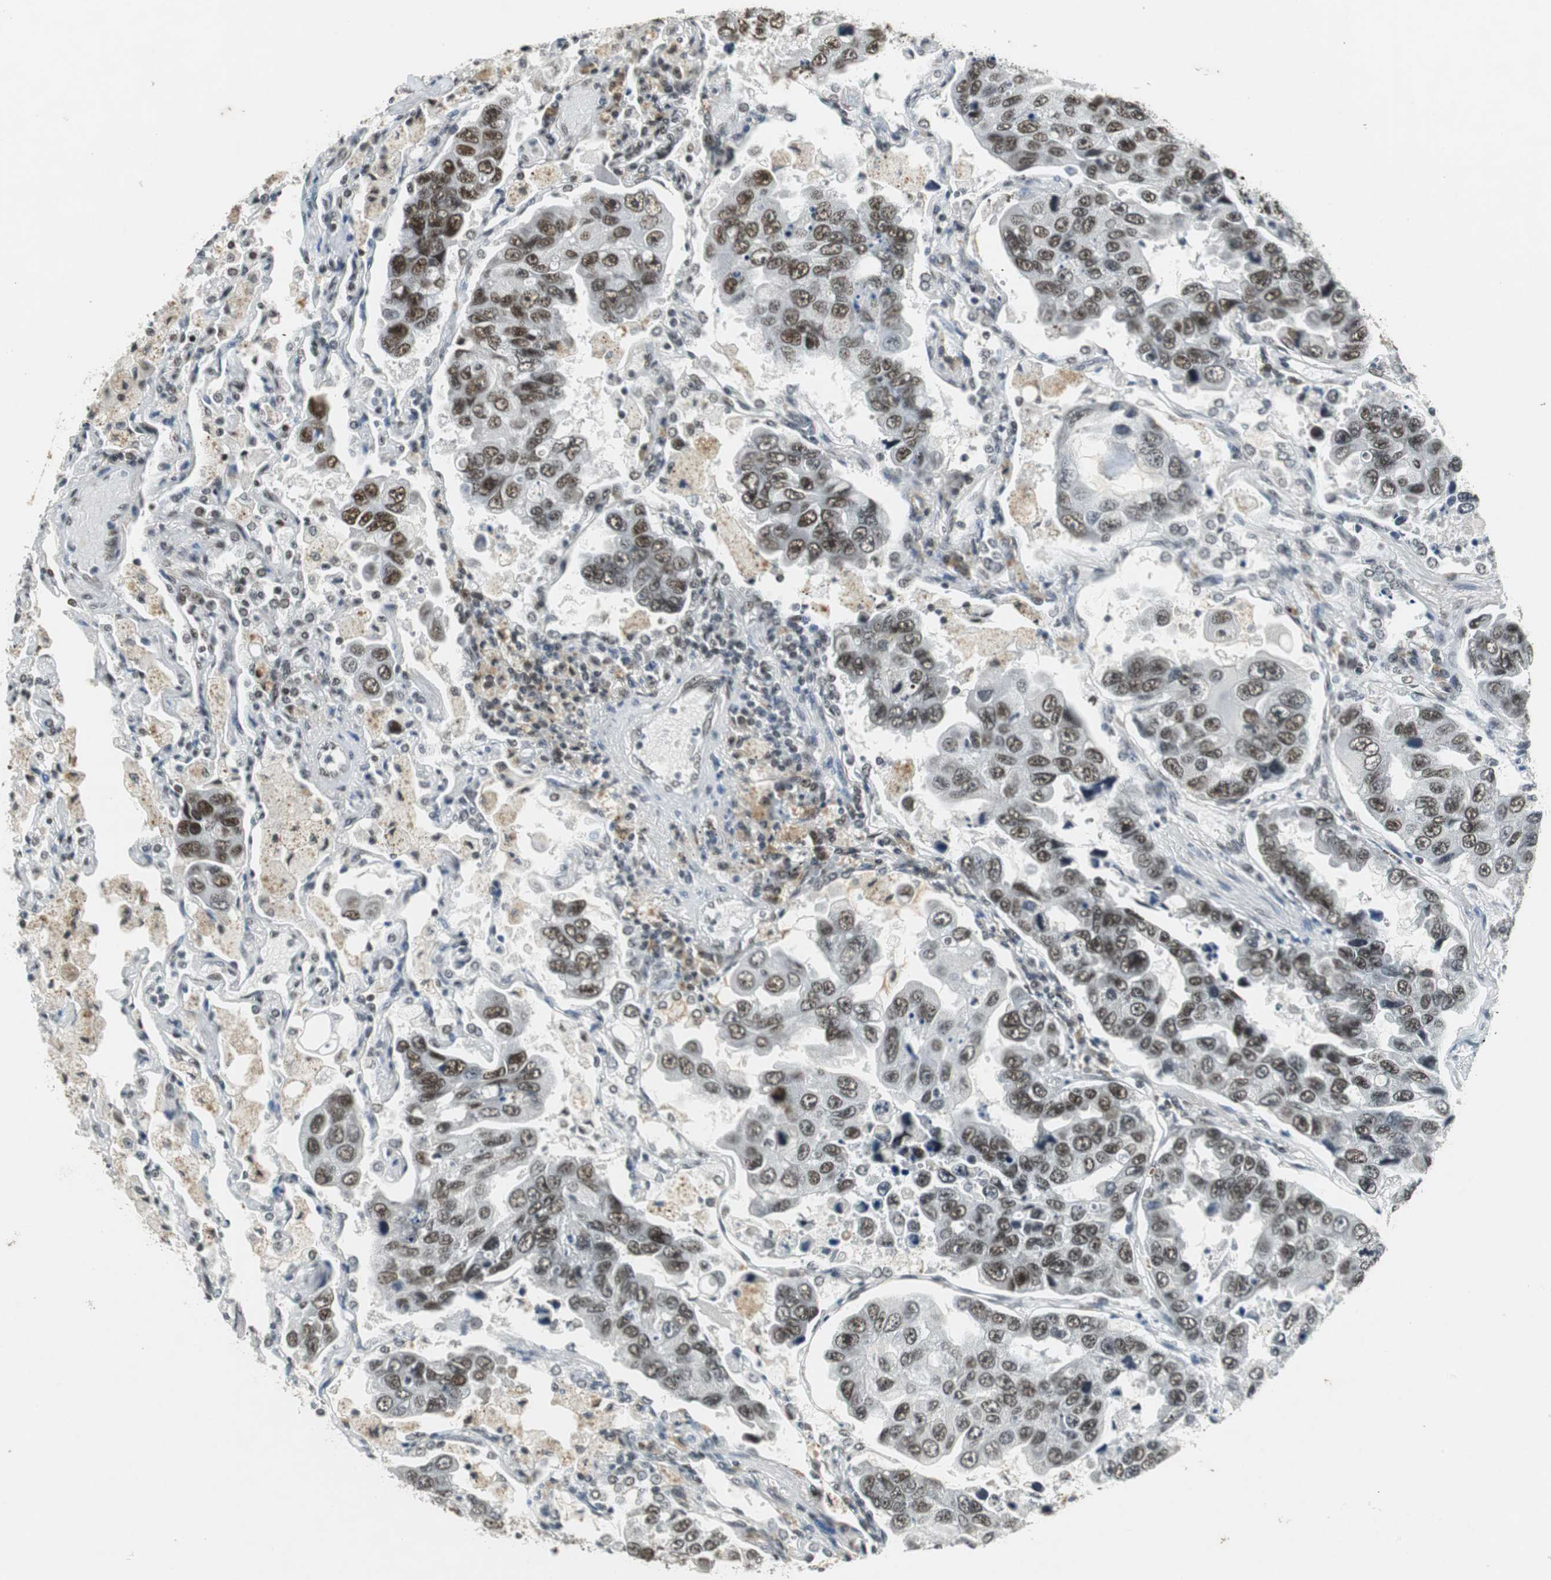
{"staining": {"intensity": "moderate", "quantity": ">75%", "location": "nuclear"}, "tissue": "lung cancer", "cell_type": "Tumor cells", "image_type": "cancer", "snomed": [{"axis": "morphology", "description": "Adenocarcinoma, NOS"}, {"axis": "topography", "description": "Lung"}], "caption": "An immunohistochemistry (IHC) micrograph of tumor tissue is shown. Protein staining in brown labels moderate nuclear positivity in lung cancer within tumor cells.", "gene": "PRKDC", "patient": {"sex": "male", "age": 64}}